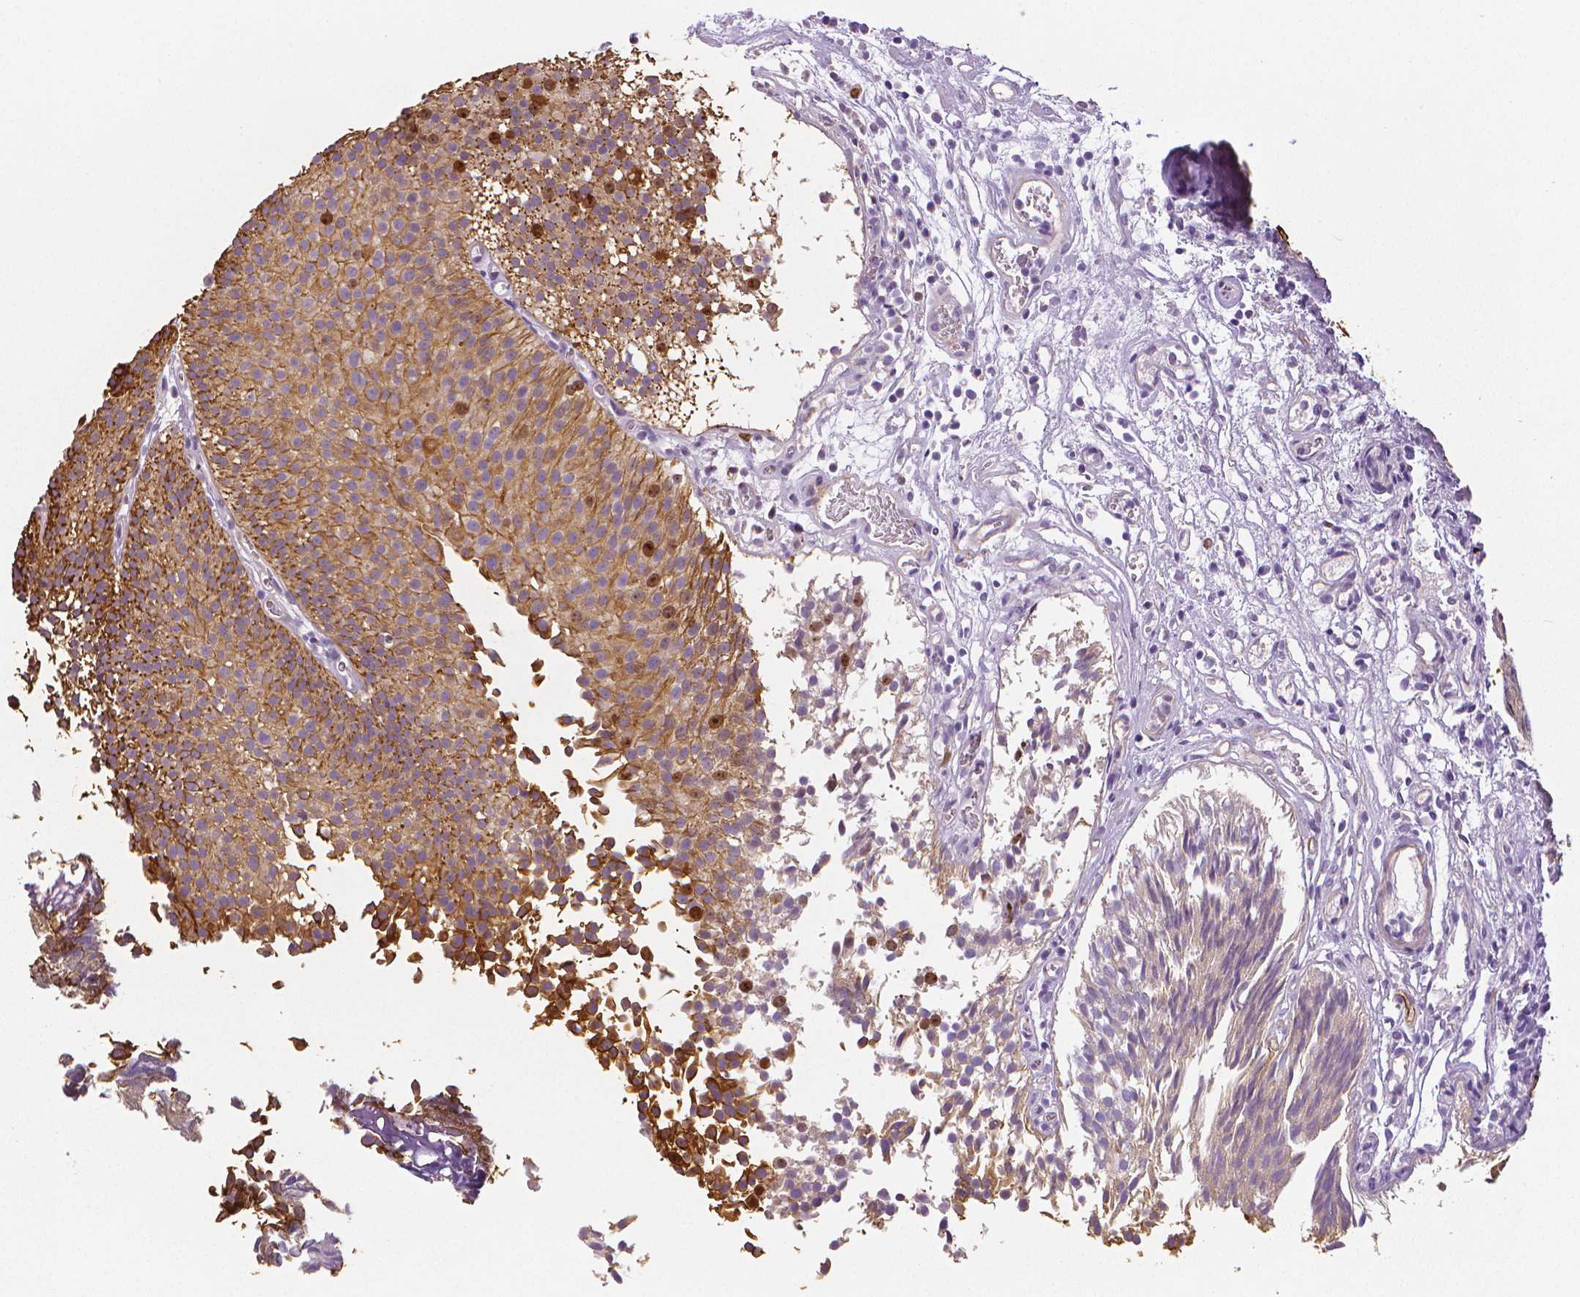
{"staining": {"intensity": "moderate", "quantity": ">75%", "location": "cytoplasmic/membranous,nuclear"}, "tissue": "urothelial cancer", "cell_type": "Tumor cells", "image_type": "cancer", "snomed": [{"axis": "morphology", "description": "Urothelial carcinoma, Low grade"}, {"axis": "topography", "description": "Urinary bladder"}], "caption": "Immunohistochemical staining of human urothelial cancer exhibits medium levels of moderate cytoplasmic/membranous and nuclear protein staining in about >75% of tumor cells. The protein of interest is shown in brown color, while the nuclei are stained blue.", "gene": "MKI67", "patient": {"sex": "male", "age": 80}}